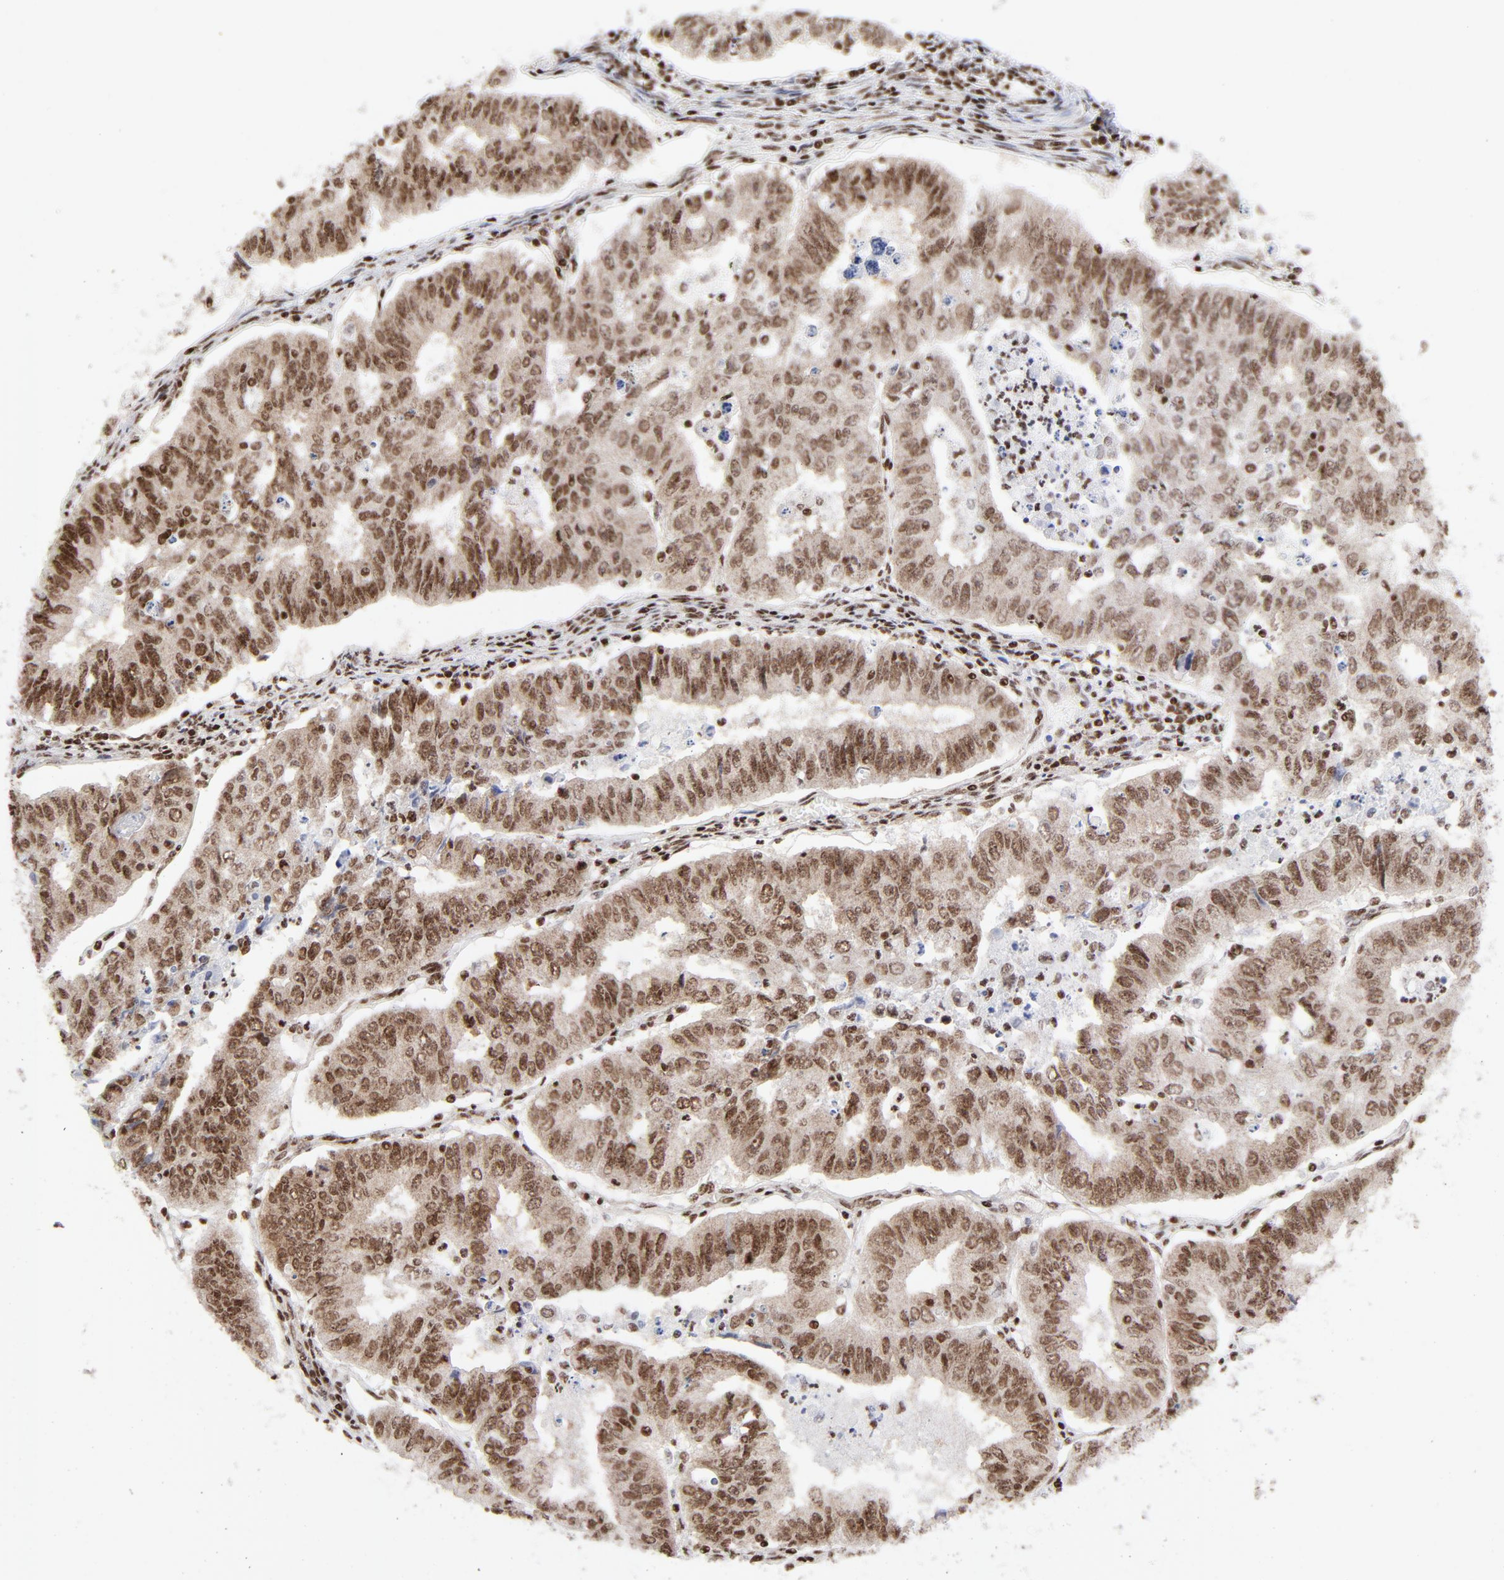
{"staining": {"intensity": "moderate", "quantity": ">75%", "location": "nuclear"}, "tissue": "endometrial cancer", "cell_type": "Tumor cells", "image_type": "cancer", "snomed": [{"axis": "morphology", "description": "Adenocarcinoma, NOS"}, {"axis": "topography", "description": "Endometrium"}], "caption": "A brown stain labels moderate nuclear expression of a protein in human endometrial cancer (adenocarcinoma) tumor cells.", "gene": "NFYB", "patient": {"sex": "female", "age": 42}}